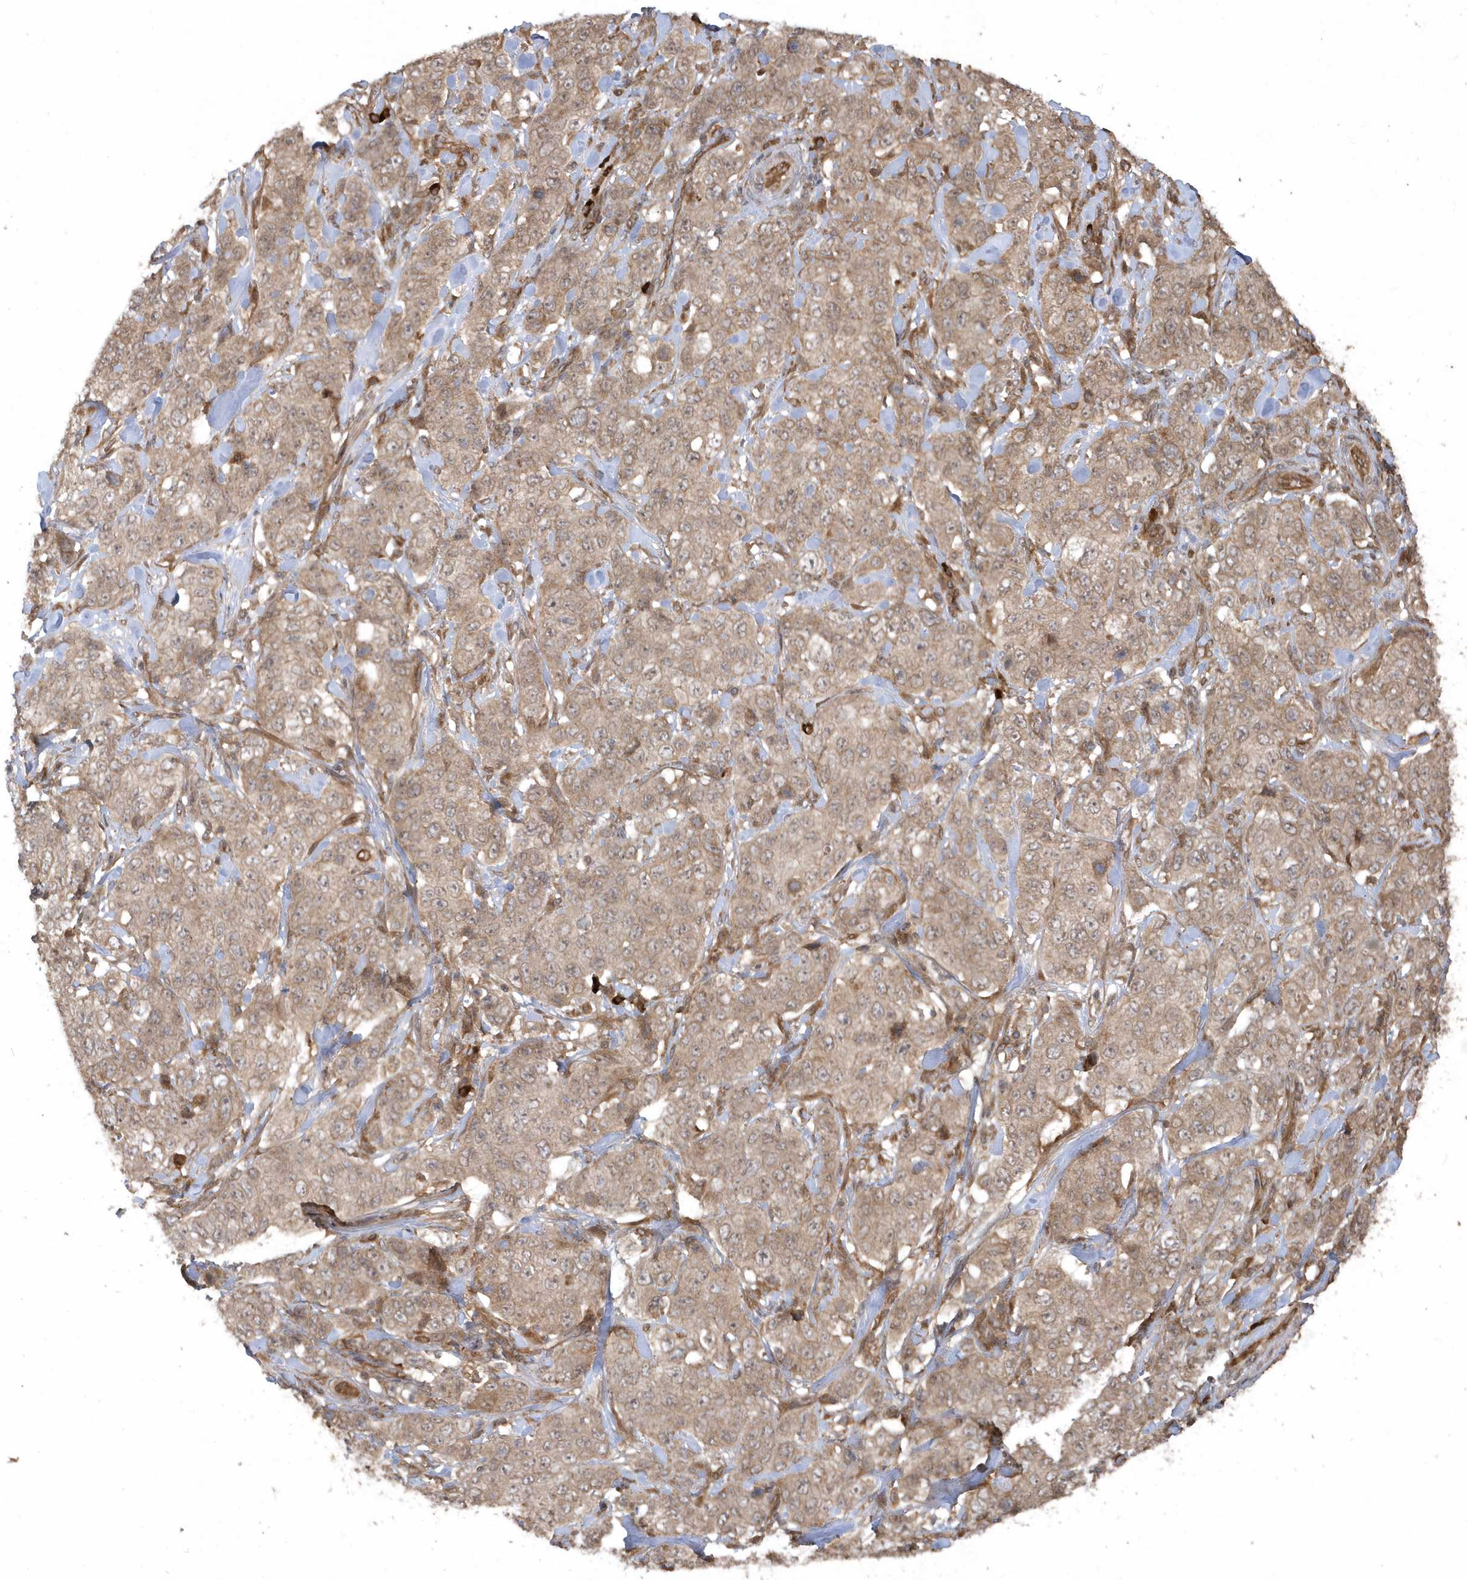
{"staining": {"intensity": "weak", "quantity": ">75%", "location": "cytoplasmic/membranous"}, "tissue": "stomach cancer", "cell_type": "Tumor cells", "image_type": "cancer", "snomed": [{"axis": "morphology", "description": "Adenocarcinoma, NOS"}, {"axis": "topography", "description": "Stomach"}], "caption": "IHC of adenocarcinoma (stomach) exhibits low levels of weak cytoplasmic/membranous expression in approximately >75% of tumor cells.", "gene": "HERPUD1", "patient": {"sex": "male", "age": 48}}